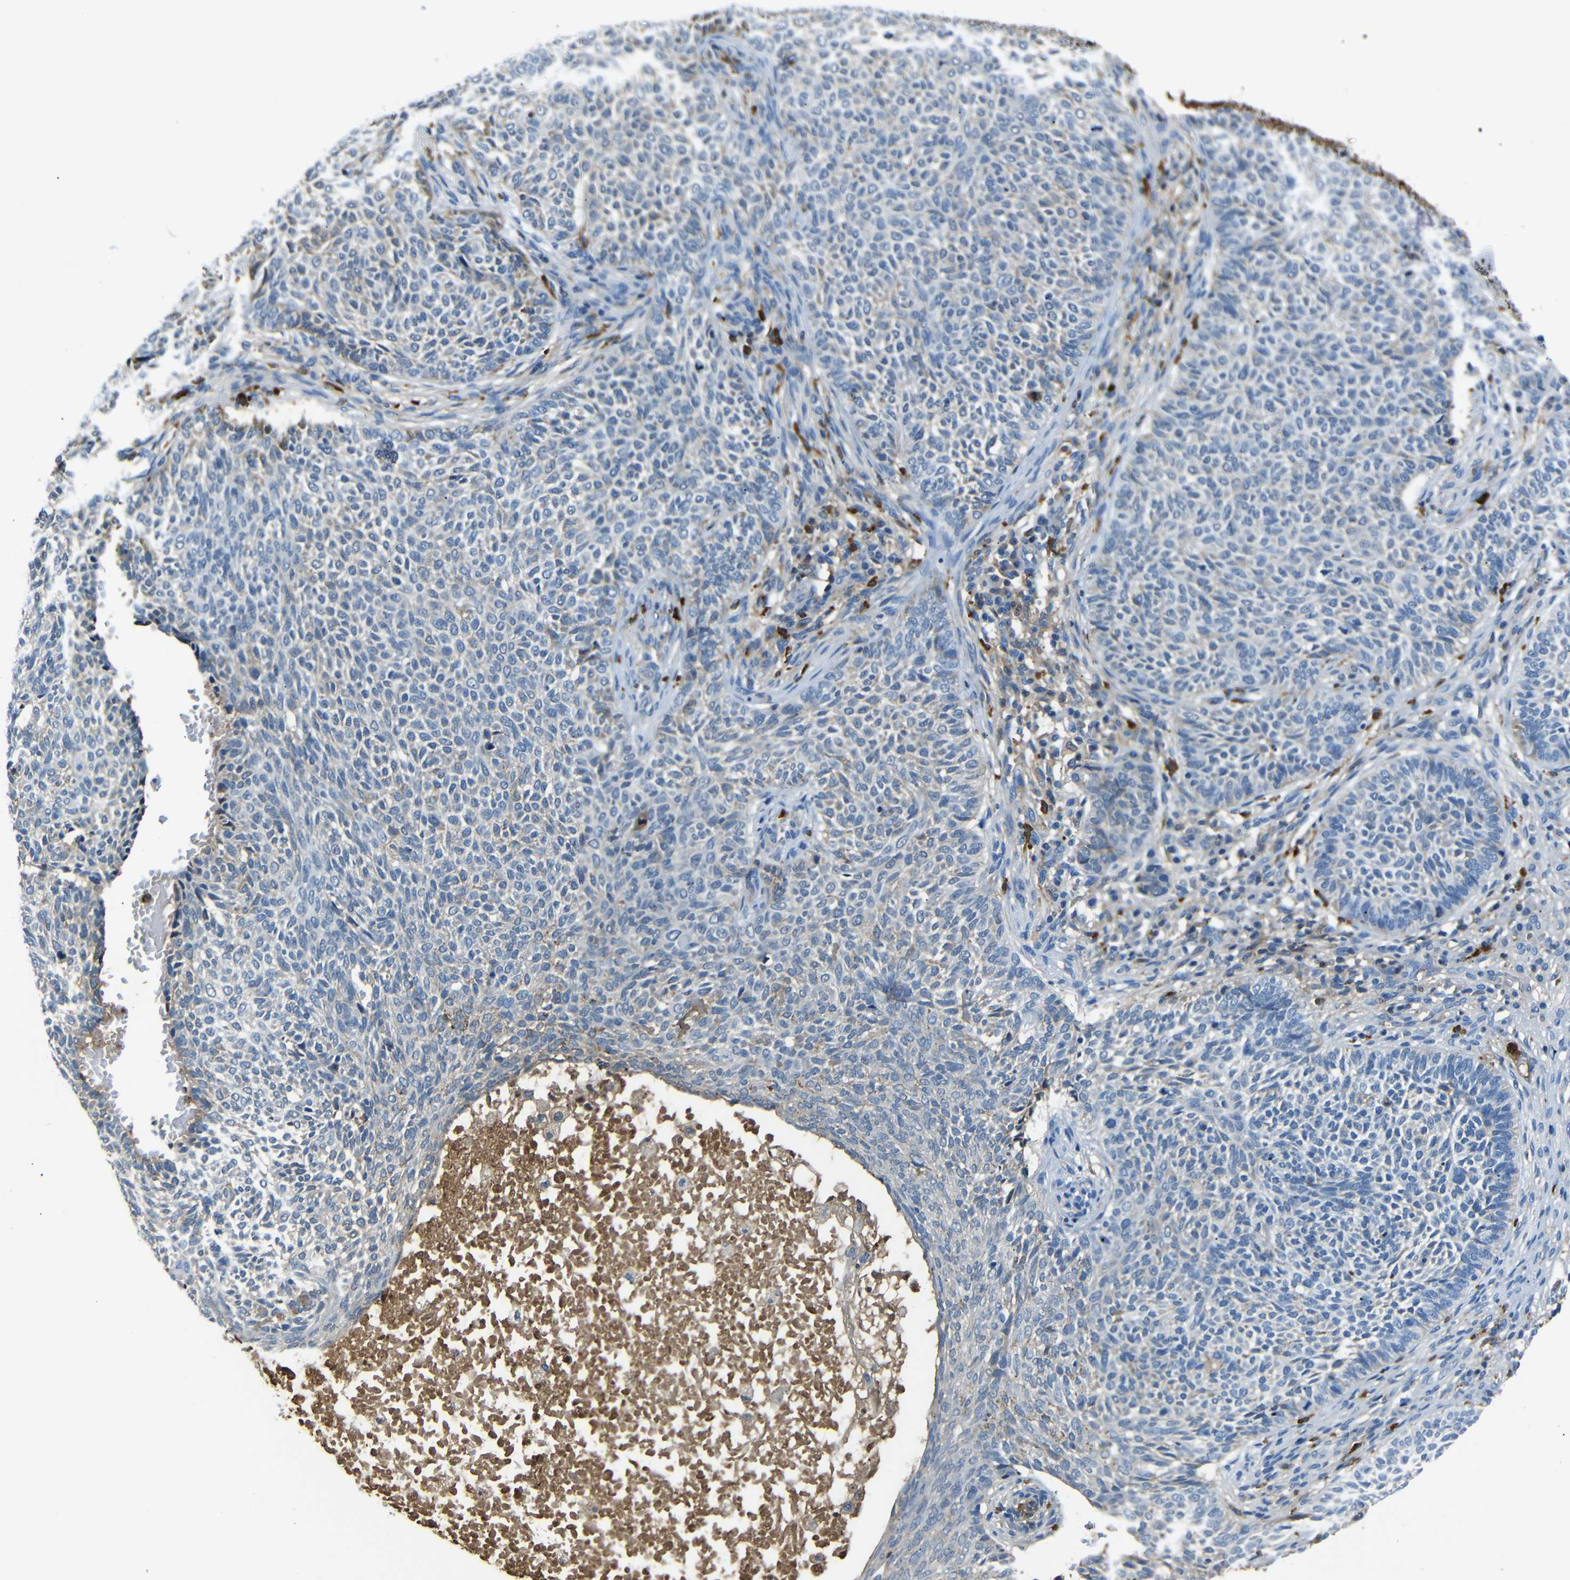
{"staining": {"intensity": "negative", "quantity": "none", "location": "none"}, "tissue": "skin cancer", "cell_type": "Tumor cells", "image_type": "cancer", "snomed": [{"axis": "morphology", "description": "Basal cell carcinoma"}, {"axis": "topography", "description": "Skin"}], "caption": "This is an immunohistochemistry photomicrograph of skin basal cell carcinoma. There is no positivity in tumor cells.", "gene": "SERPINA1", "patient": {"sex": "male", "age": 87}}